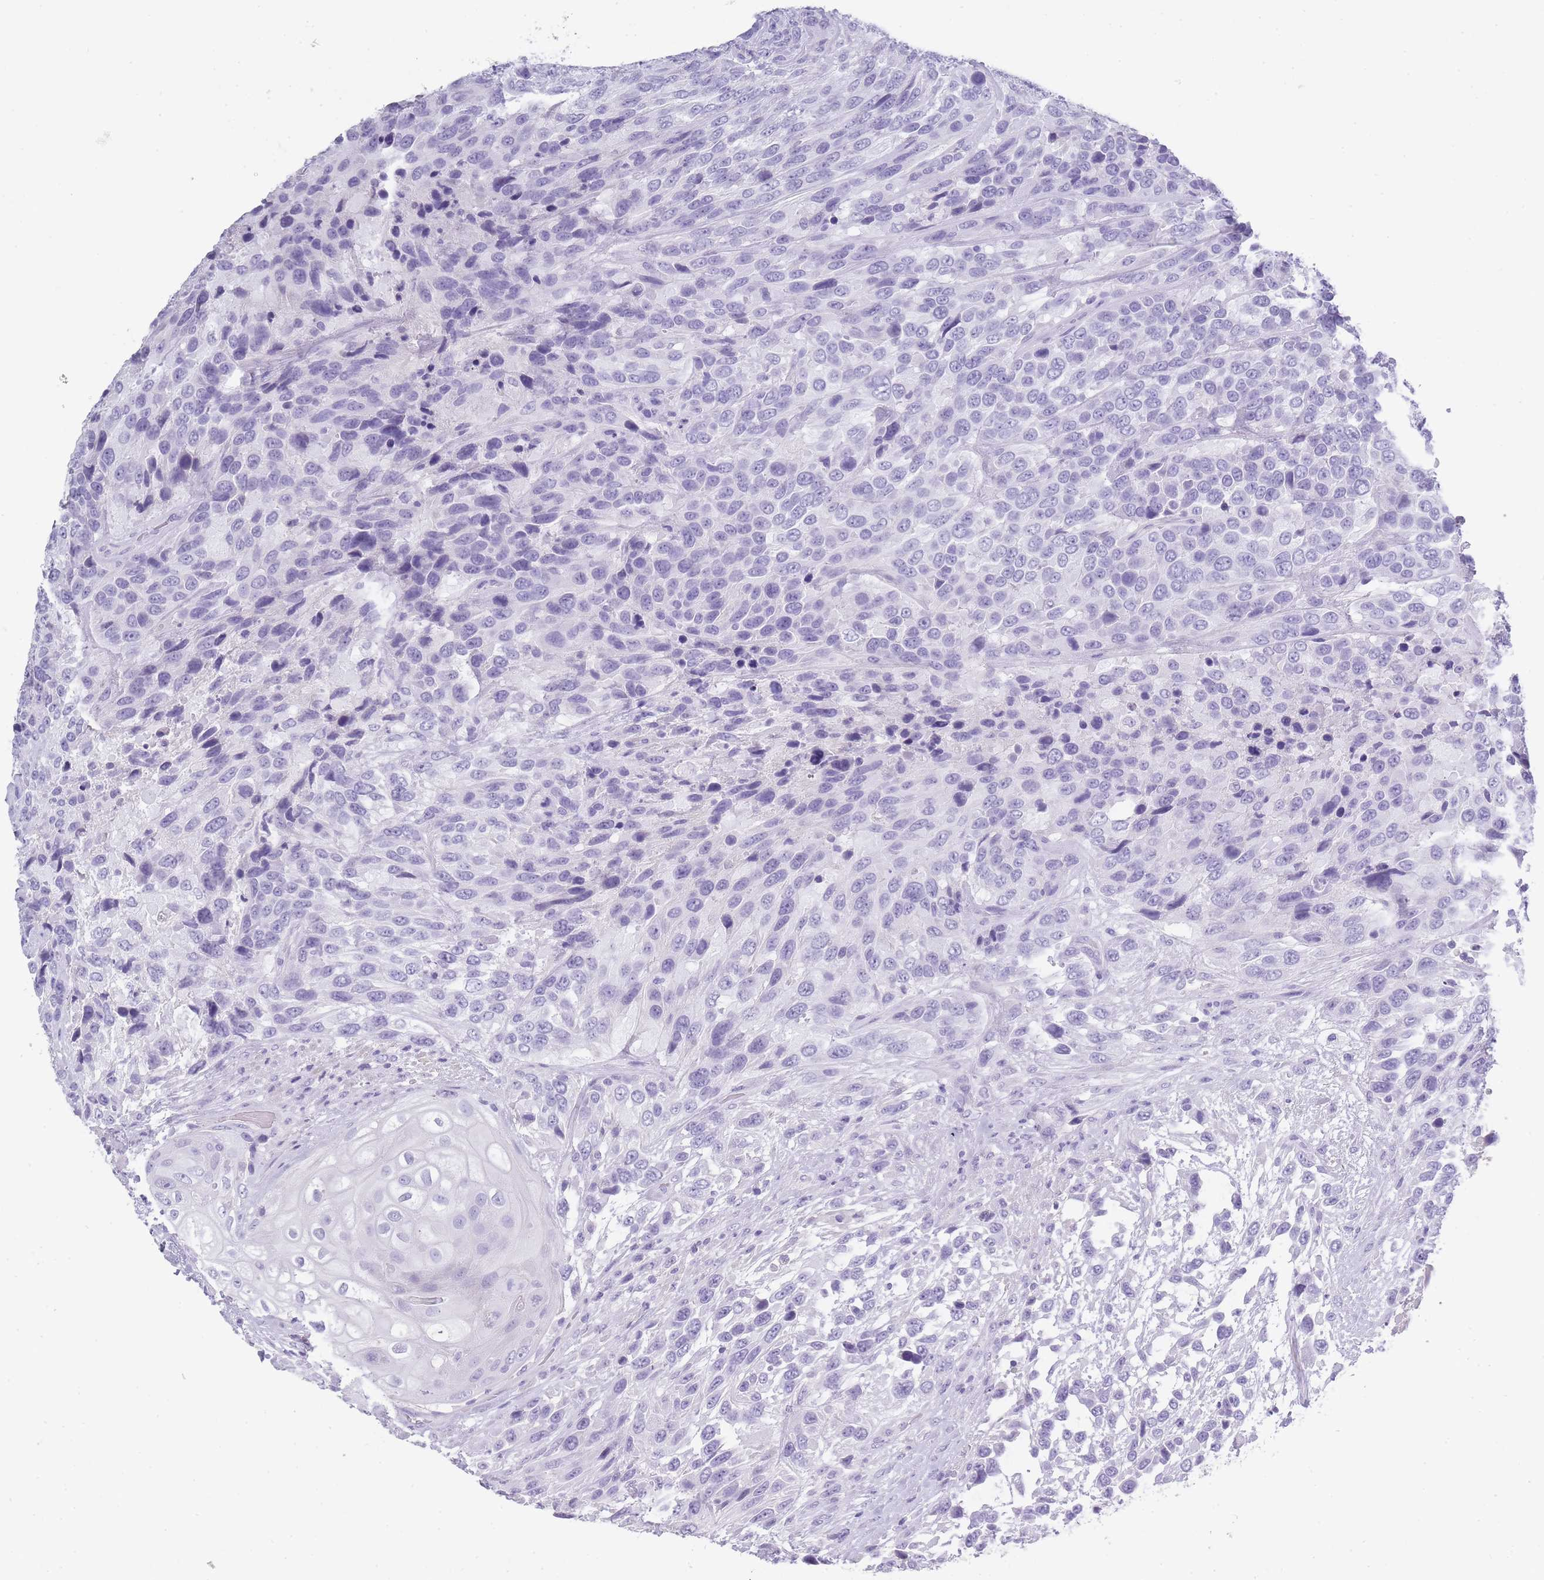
{"staining": {"intensity": "negative", "quantity": "none", "location": "none"}, "tissue": "urothelial cancer", "cell_type": "Tumor cells", "image_type": "cancer", "snomed": [{"axis": "morphology", "description": "Urothelial carcinoma, High grade"}, {"axis": "topography", "description": "Urinary bladder"}], "caption": "Tumor cells show no significant protein expression in urothelial carcinoma (high-grade).", "gene": "TCP11", "patient": {"sex": "female", "age": 70}}